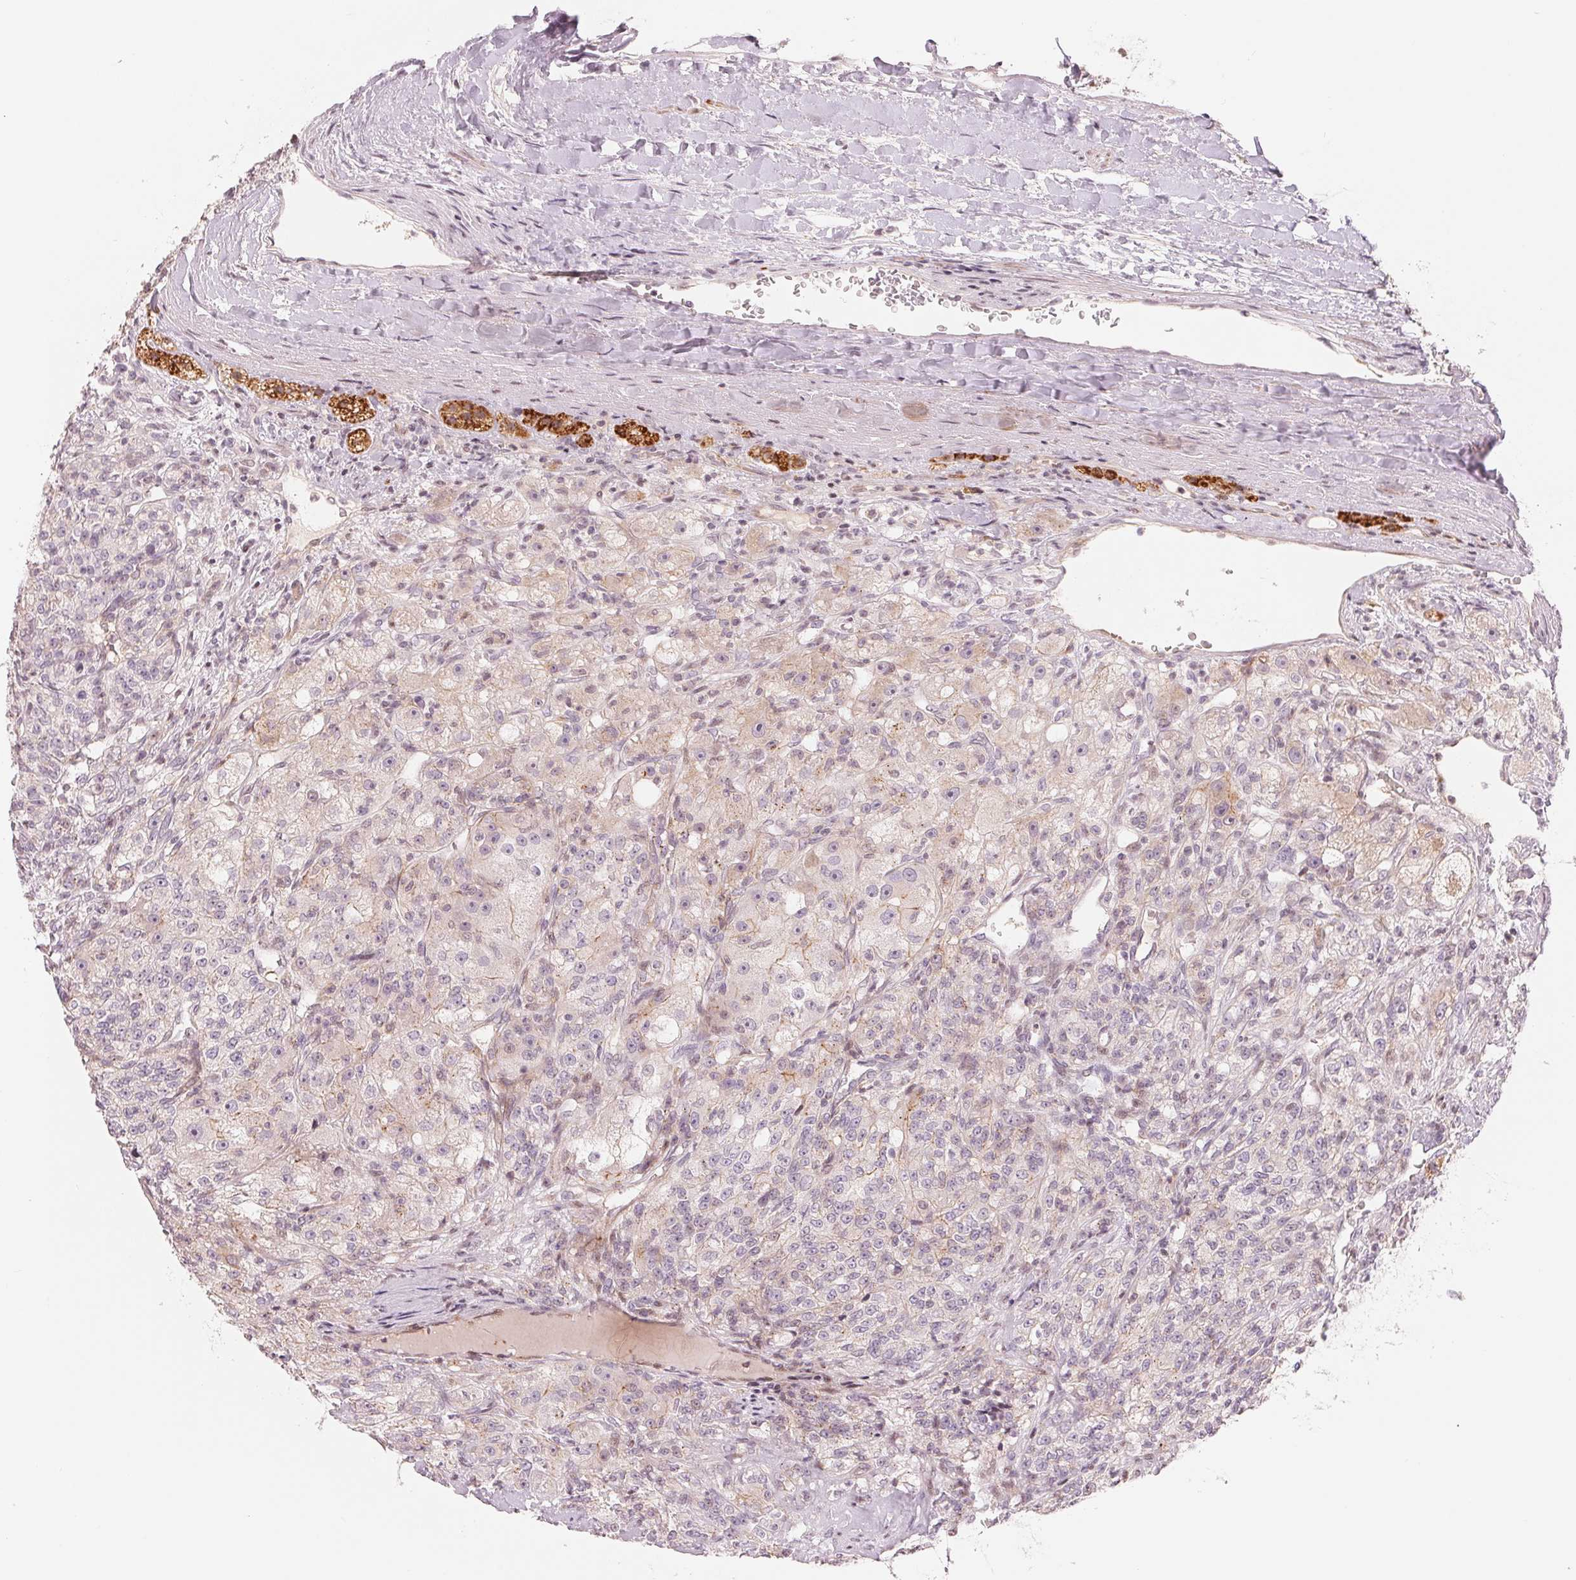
{"staining": {"intensity": "weak", "quantity": "<25%", "location": "cytoplasmic/membranous"}, "tissue": "renal cancer", "cell_type": "Tumor cells", "image_type": "cancer", "snomed": [{"axis": "morphology", "description": "Adenocarcinoma, NOS"}, {"axis": "topography", "description": "Kidney"}], "caption": "DAB (3,3'-diaminobenzidine) immunohistochemical staining of human adenocarcinoma (renal) demonstrates no significant positivity in tumor cells. (DAB immunohistochemistry with hematoxylin counter stain).", "gene": "SLC17A4", "patient": {"sex": "female", "age": 63}}